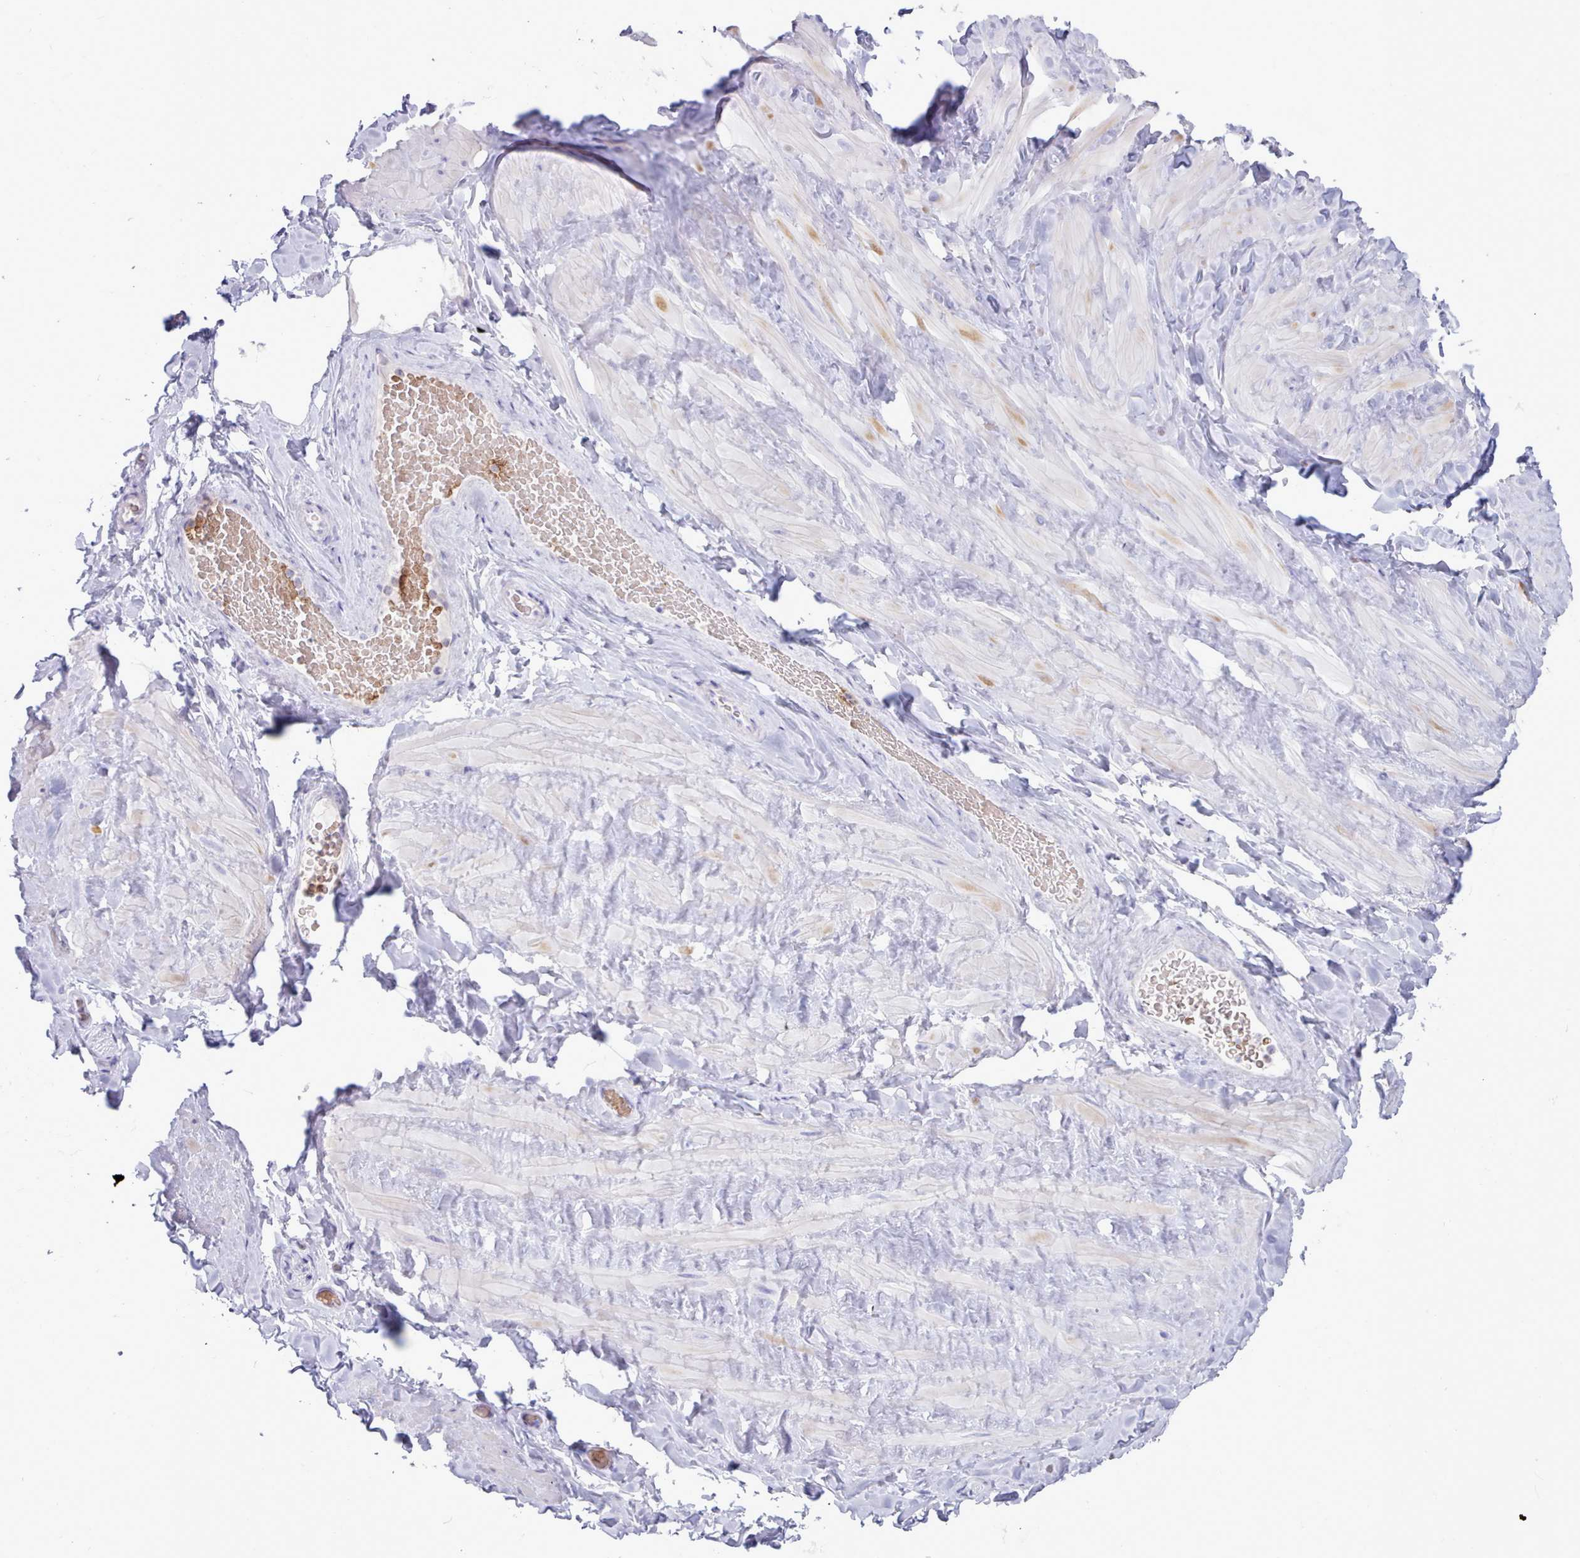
{"staining": {"intensity": "negative", "quantity": "none", "location": "none"}, "tissue": "soft tissue", "cell_type": "Fibroblasts", "image_type": "normal", "snomed": [{"axis": "morphology", "description": "Normal tissue, NOS"}, {"axis": "topography", "description": "Soft tissue"}, {"axis": "topography", "description": "Vascular tissue"}], "caption": "Immunohistochemical staining of benign soft tissue reveals no significant staining in fibroblasts.", "gene": "NKX1", "patient": {"sex": "male", "age": 41}}